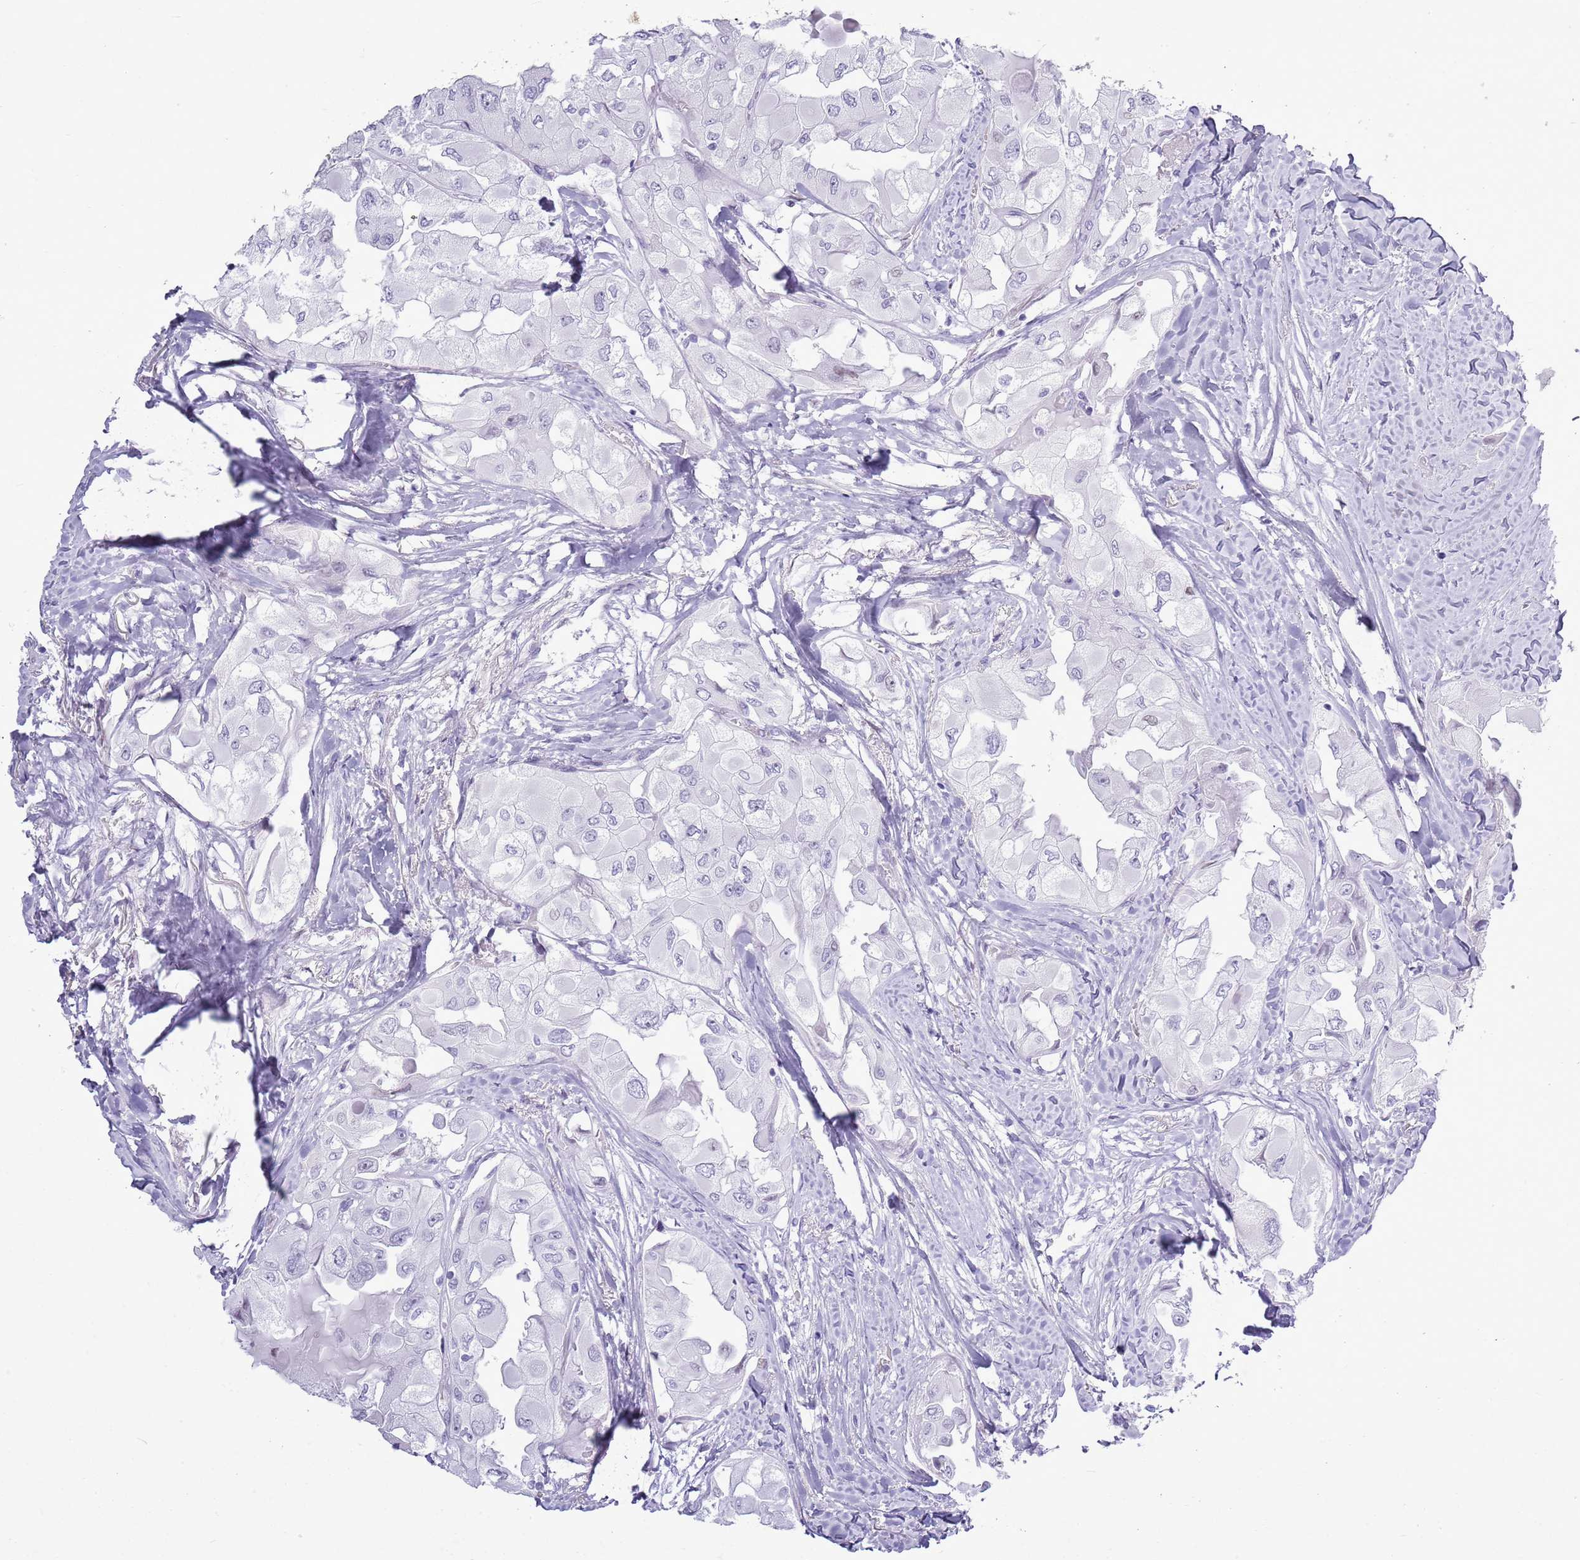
{"staining": {"intensity": "negative", "quantity": "none", "location": "none"}, "tissue": "thyroid cancer", "cell_type": "Tumor cells", "image_type": "cancer", "snomed": [{"axis": "morphology", "description": "Normal tissue, NOS"}, {"axis": "morphology", "description": "Papillary adenocarcinoma, NOS"}, {"axis": "topography", "description": "Thyroid gland"}], "caption": "High power microscopy image of an immunohistochemistry (IHC) photomicrograph of thyroid papillary adenocarcinoma, revealing no significant positivity in tumor cells.", "gene": "ASIP", "patient": {"sex": "female", "age": 59}}